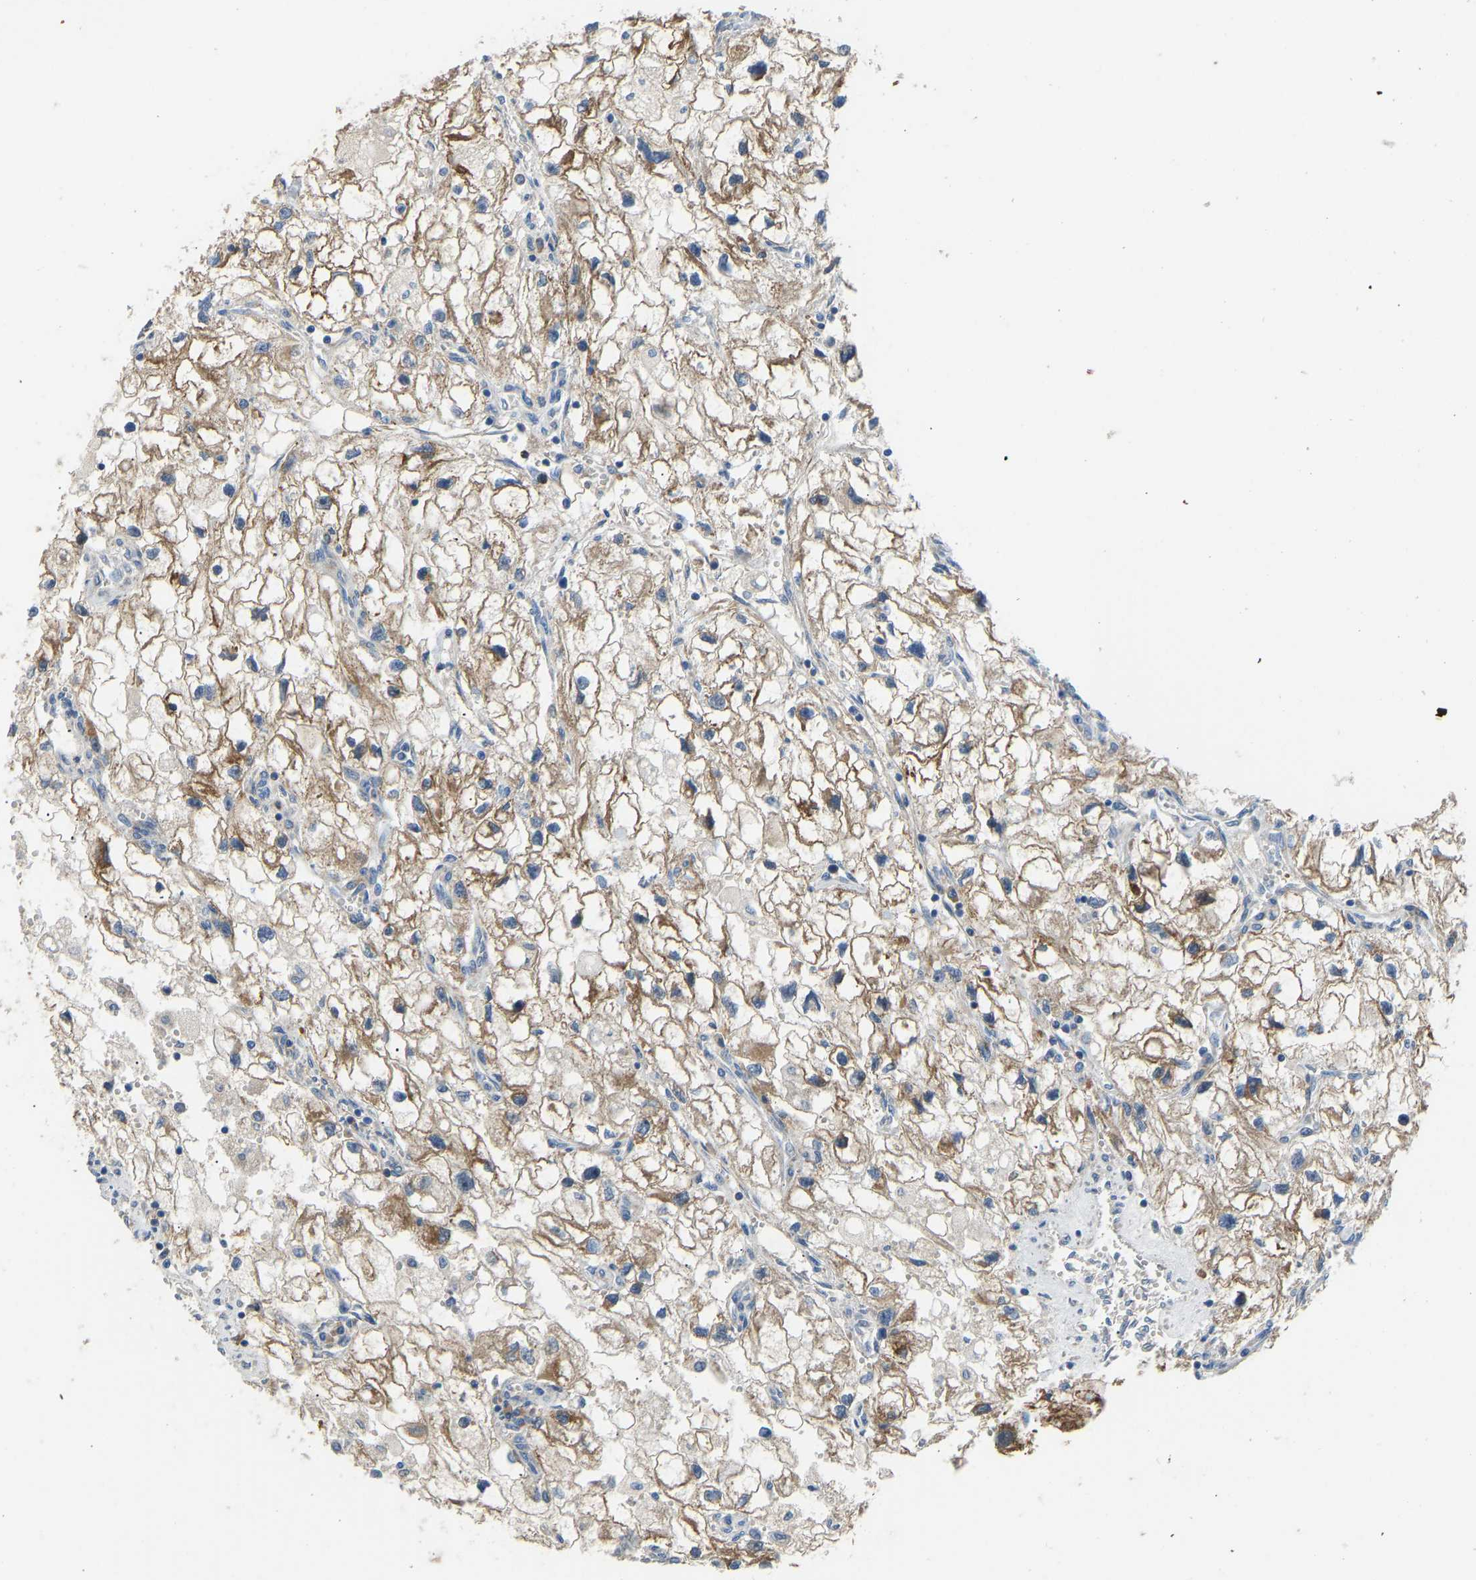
{"staining": {"intensity": "moderate", "quantity": ">75%", "location": "cytoplasmic/membranous"}, "tissue": "renal cancer", "cell_type": "Tumor cells", "image_type": "cancer", "snomed": [{"axis": "morphology", "description": "Adenocarcinoma, NOS"}, {"axis": "topography", "description": "Kidney"}], "caption": "High-power microscopy captured an immunohistochemistry (IHC) micrograph of adenocarcinoma (renal), revealing moderate cytoplasmic/membranous expression in about >75% of tumor cells. The protein is shown in brown color, while the nuclei are stained blue.", "gene": "RBP1", "patient": {"sex": "female", "age": 70}}